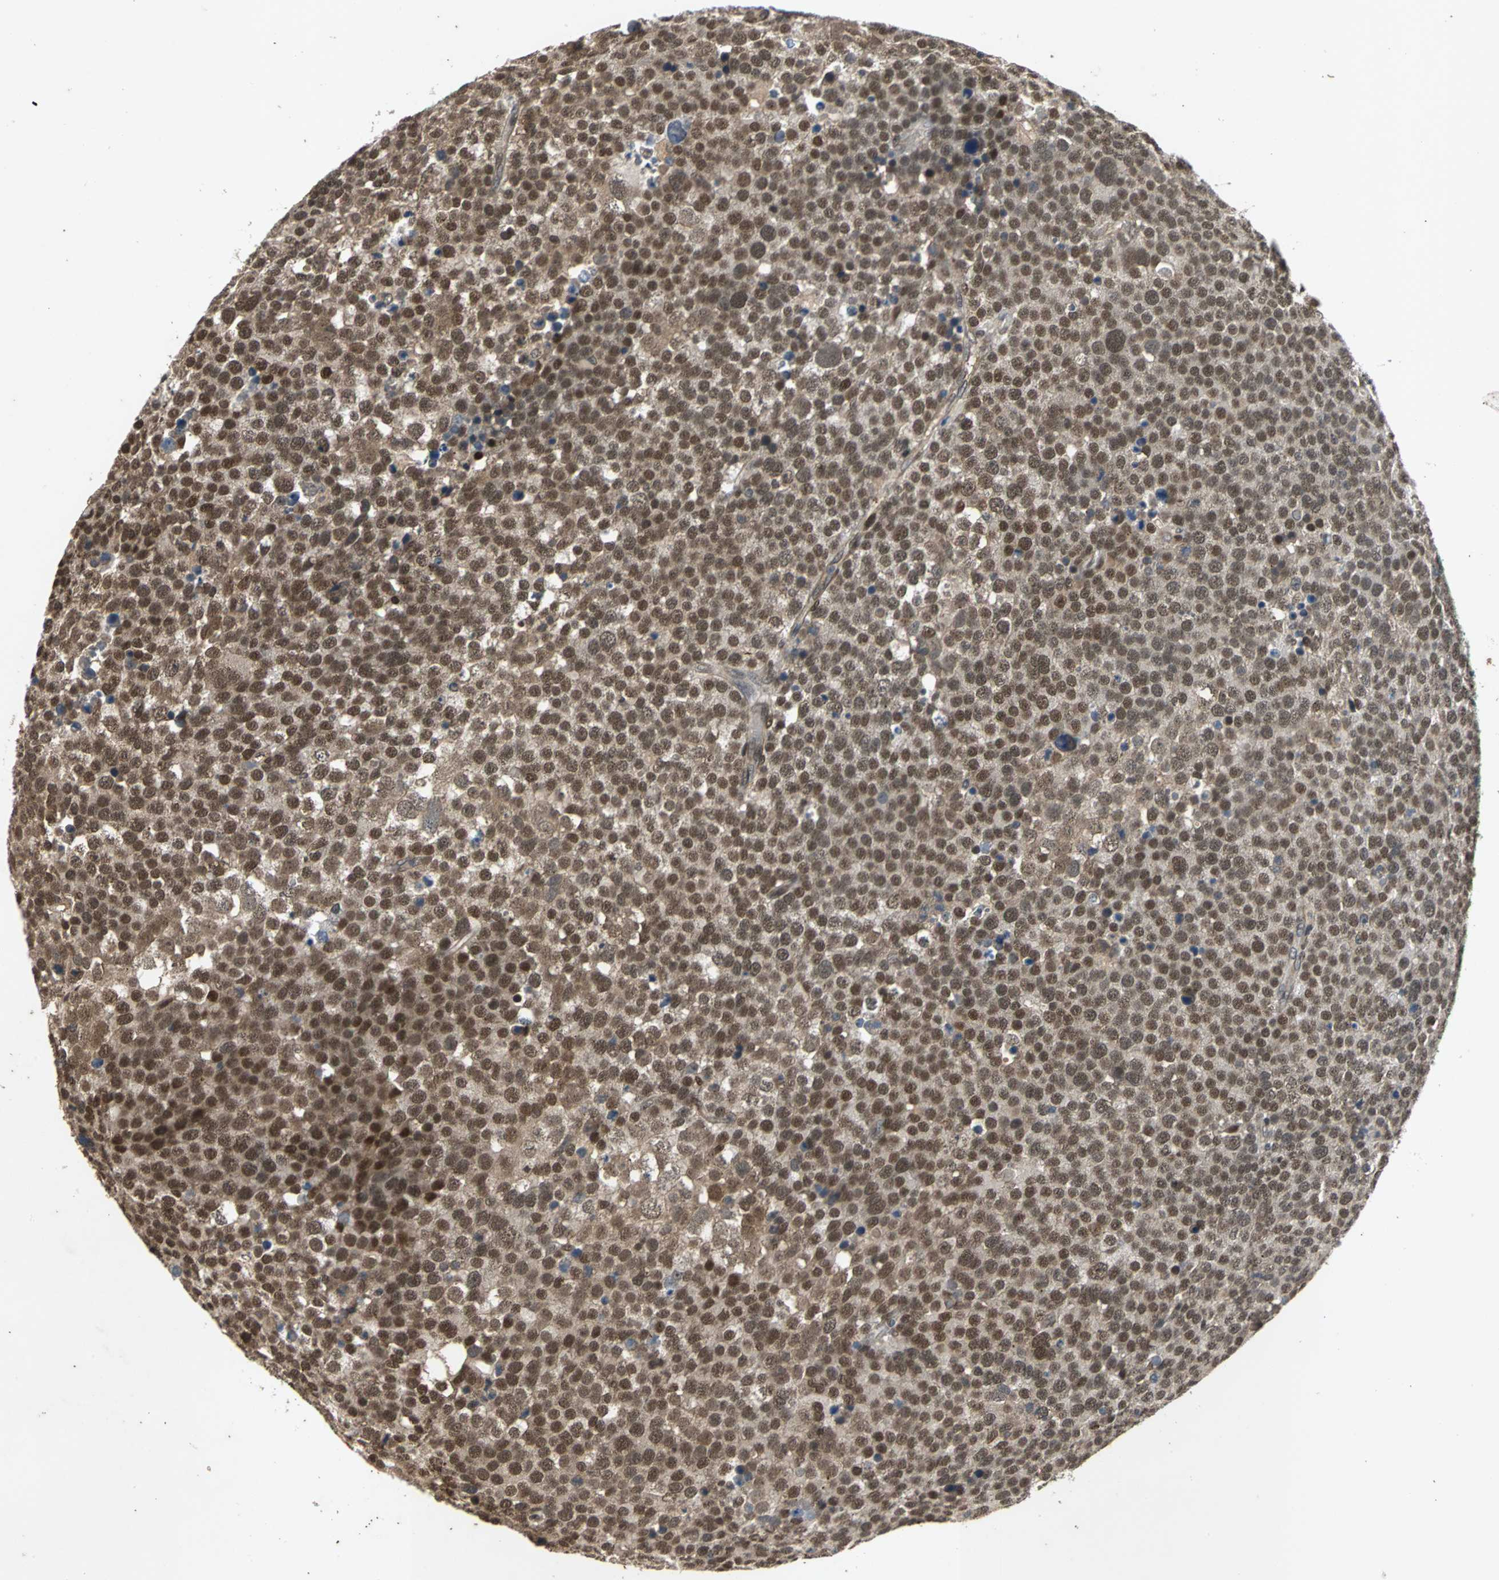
{"staining": {"intensity": "moderate", "quantity": ">75%", "location": "nuclear"}, "tissue": "testis cancer", "cell_type": "Tumor cells", "image_type": "cancer", "snomed": [{"axis": "morphology", "description": "Seminoma, NOS"}, {"axis": "topography", "description": "Testis"}], "caption": "The image reveals immunohistochemical staining of testis seminoma. There is moderate nuclear expression is present in approximately >75% of tumor cells.", "gene": "NOTCH3", "patient": {"sex": "male", "age": 71}}